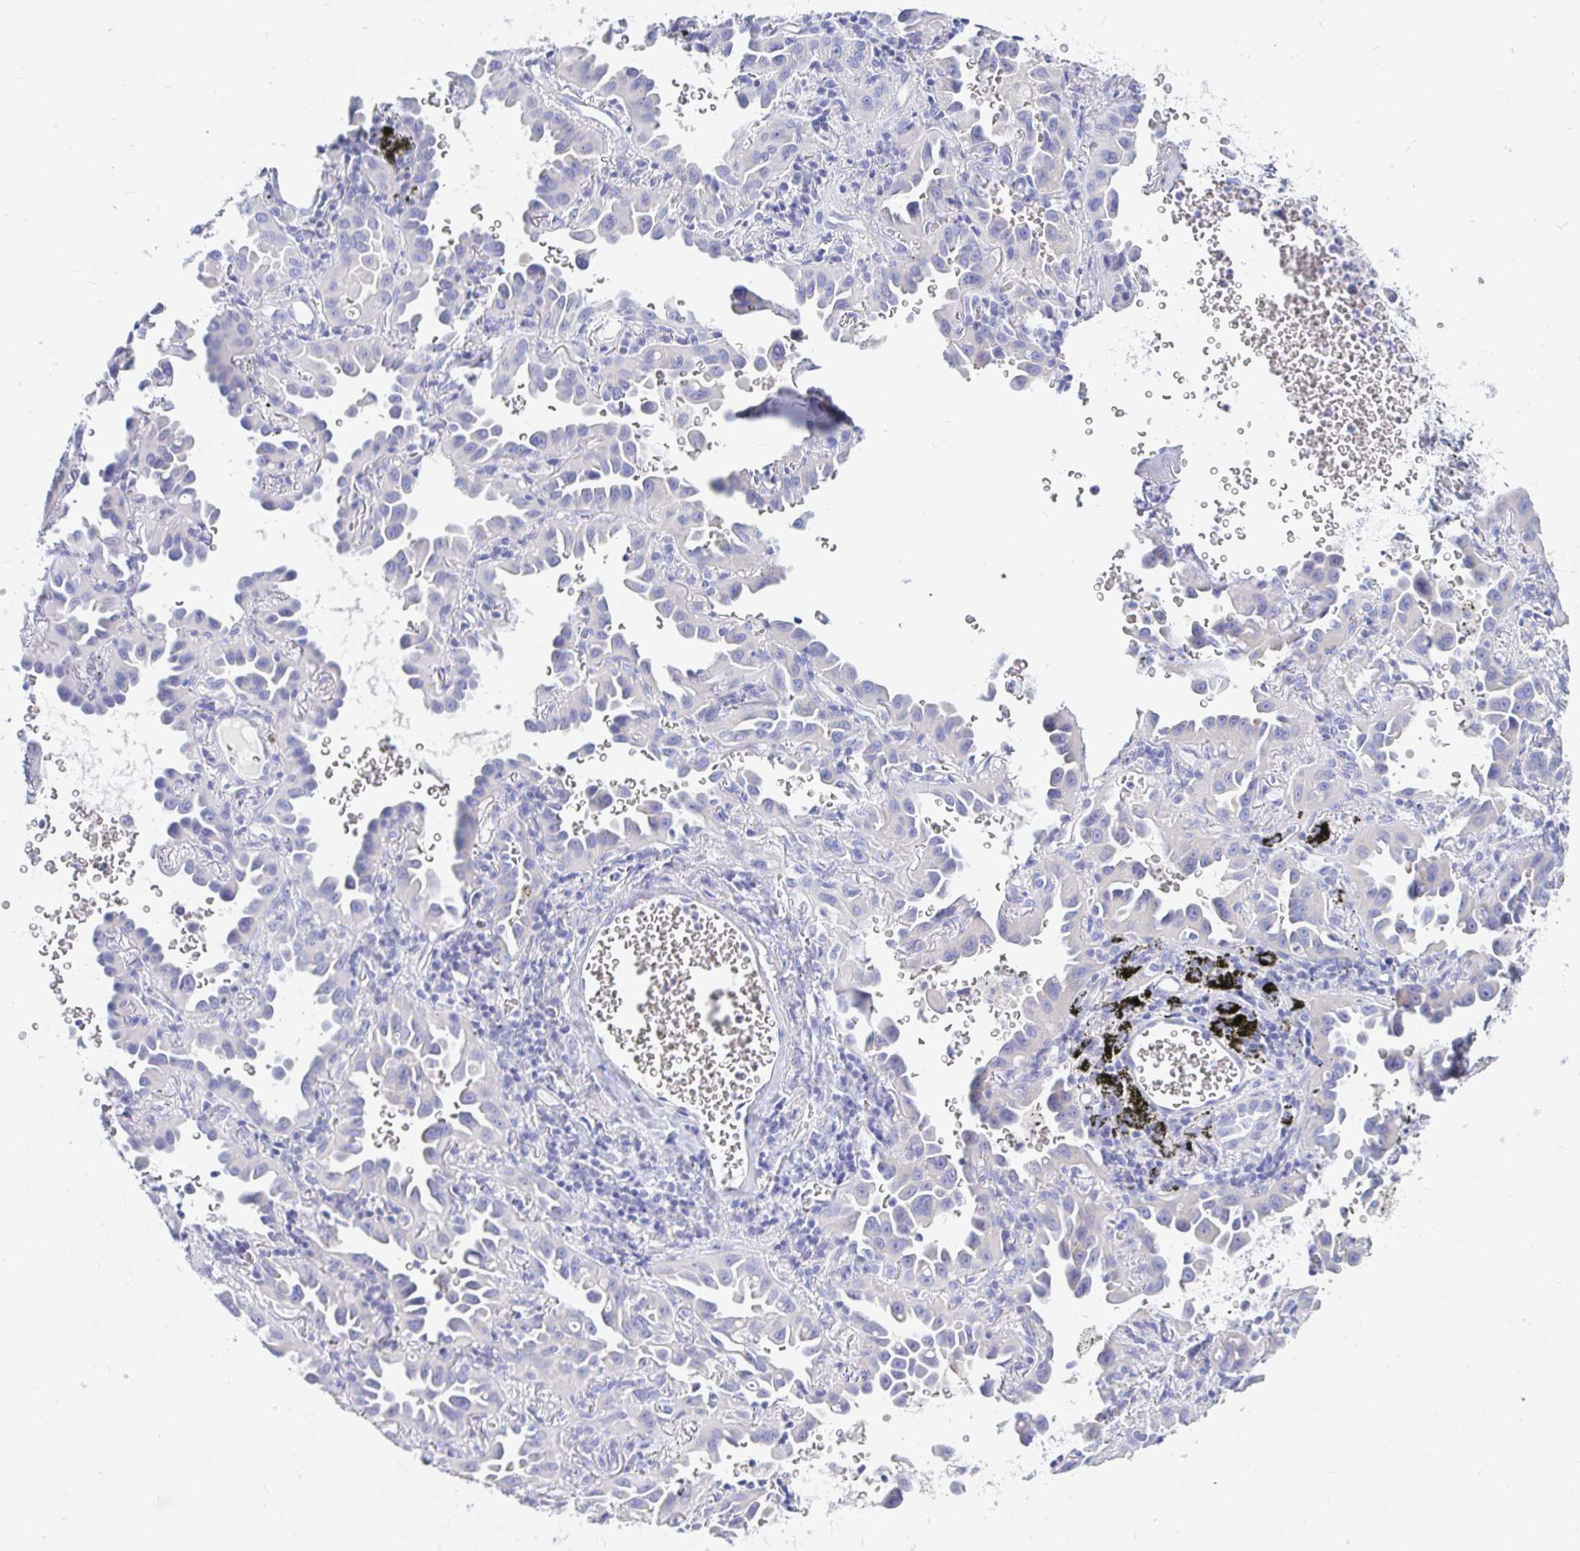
{"staining": {"intensity": "negative", "quantity": "none", "location": "none"}, "tissue": "lung cancer", "cell_type": "Tumor cells", "image_type": "cancer", "snomed": [{"axis": "morphology", "description": "Adenocarcinoma, NOS"}, {"axis": "topography", "description": "Lung"}], "caption": "Immunohistochemistry (IHC) micrograph of lung cancer (adenocarcinoma) stained for a protein (brown), which displays no positivity in tumor cells.", "gene": "NR2E1", "patient": {"sex": "male", "age": 68}}